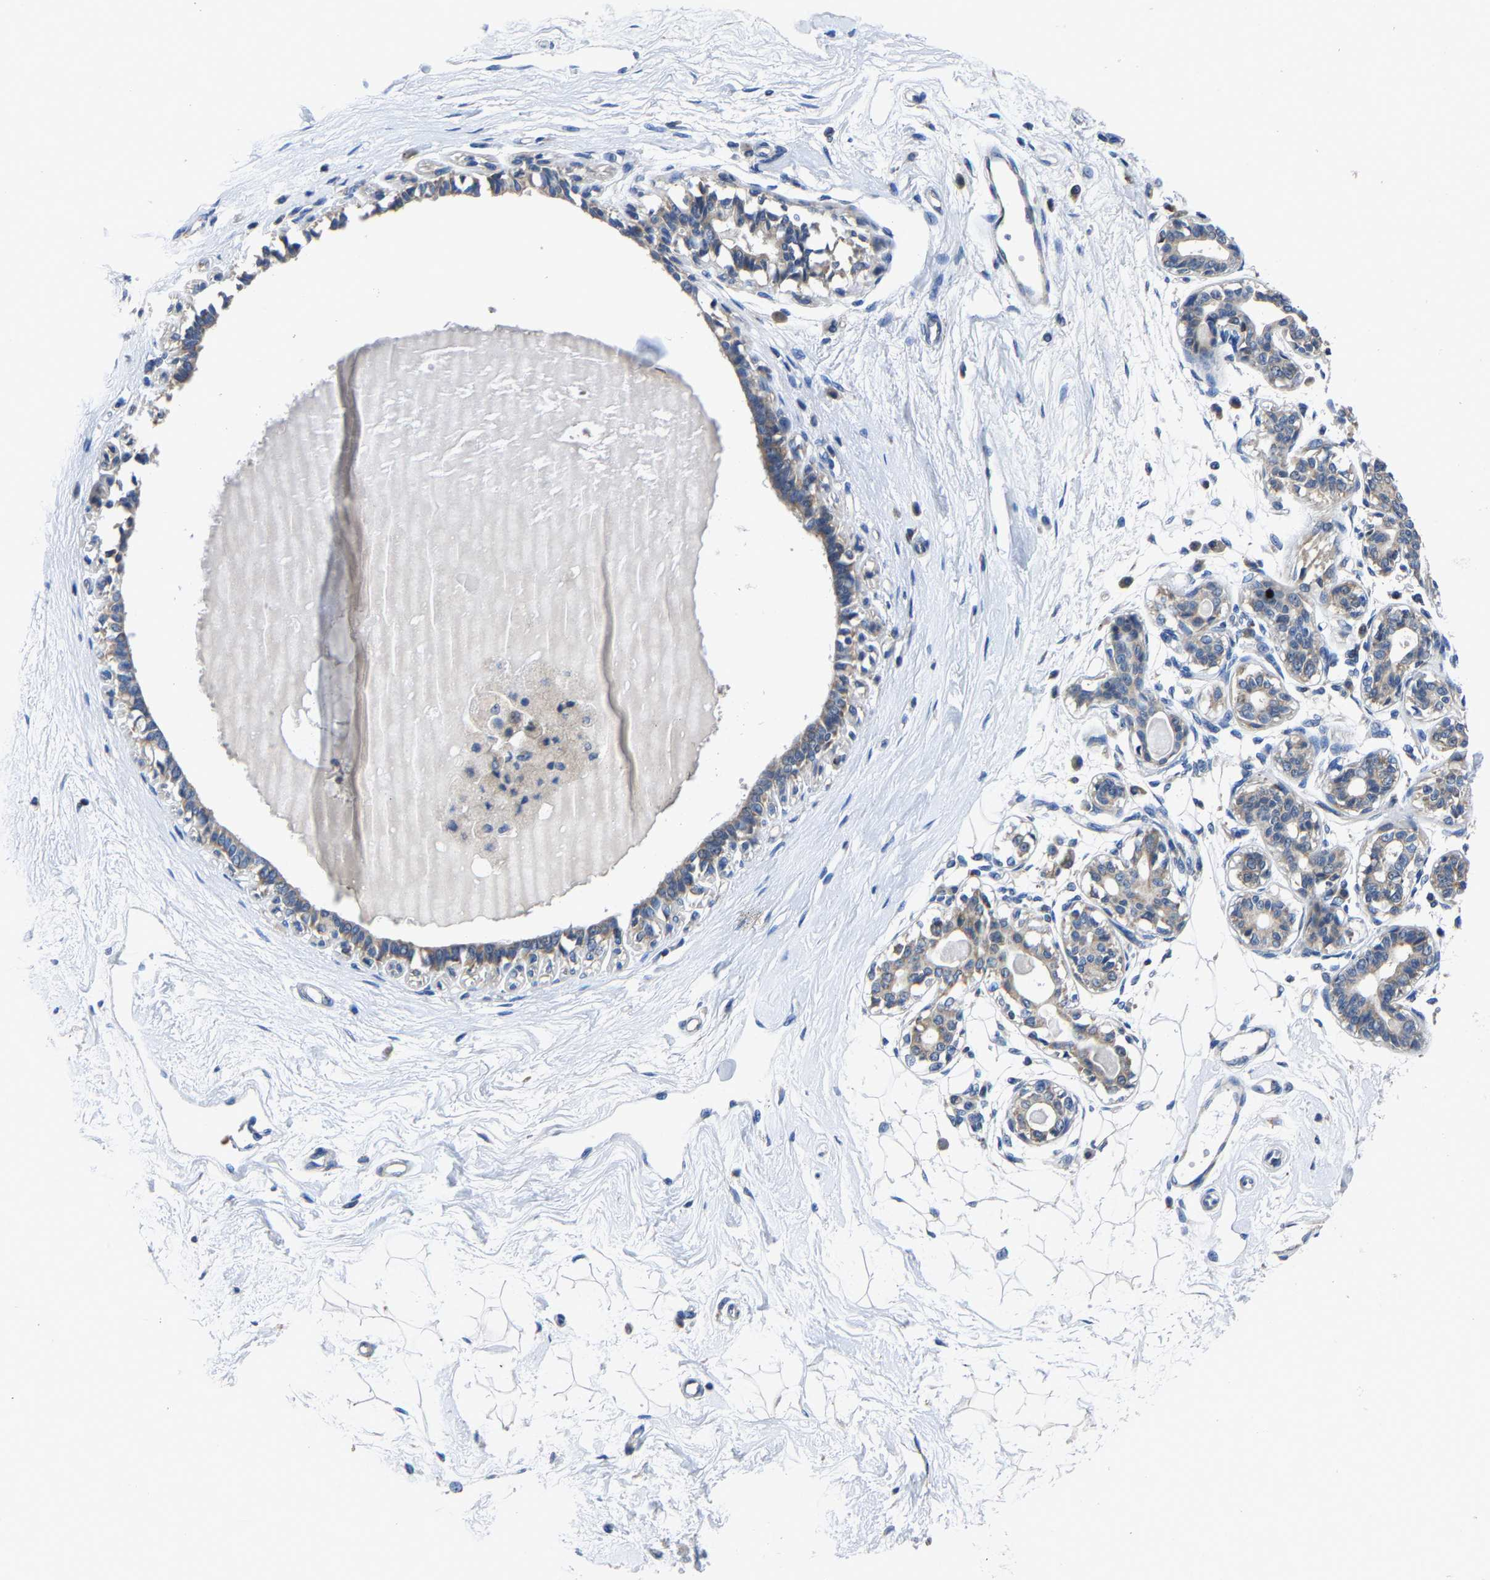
{"staining": {"intensity": "negative", "quantity": "none", "location": "none"}, "tissue": "breast", "cell_type": "Adipocytes", "image_type": "normal", "snomed": [{"axis": "morphology", "description": "Normal tissue, NOS"}, {"axis": "topography", "description": "Breast"}], "caption": "Immunohistochemical staining of unremarkable human breast shows no significant staining in adipocytes. (DAB (3,3'-diaminobenzidine) immunohistochemistry with hematoxylin counter stain).", "gene": "AGK", "patient": {"sex": "female", "age": 45}}